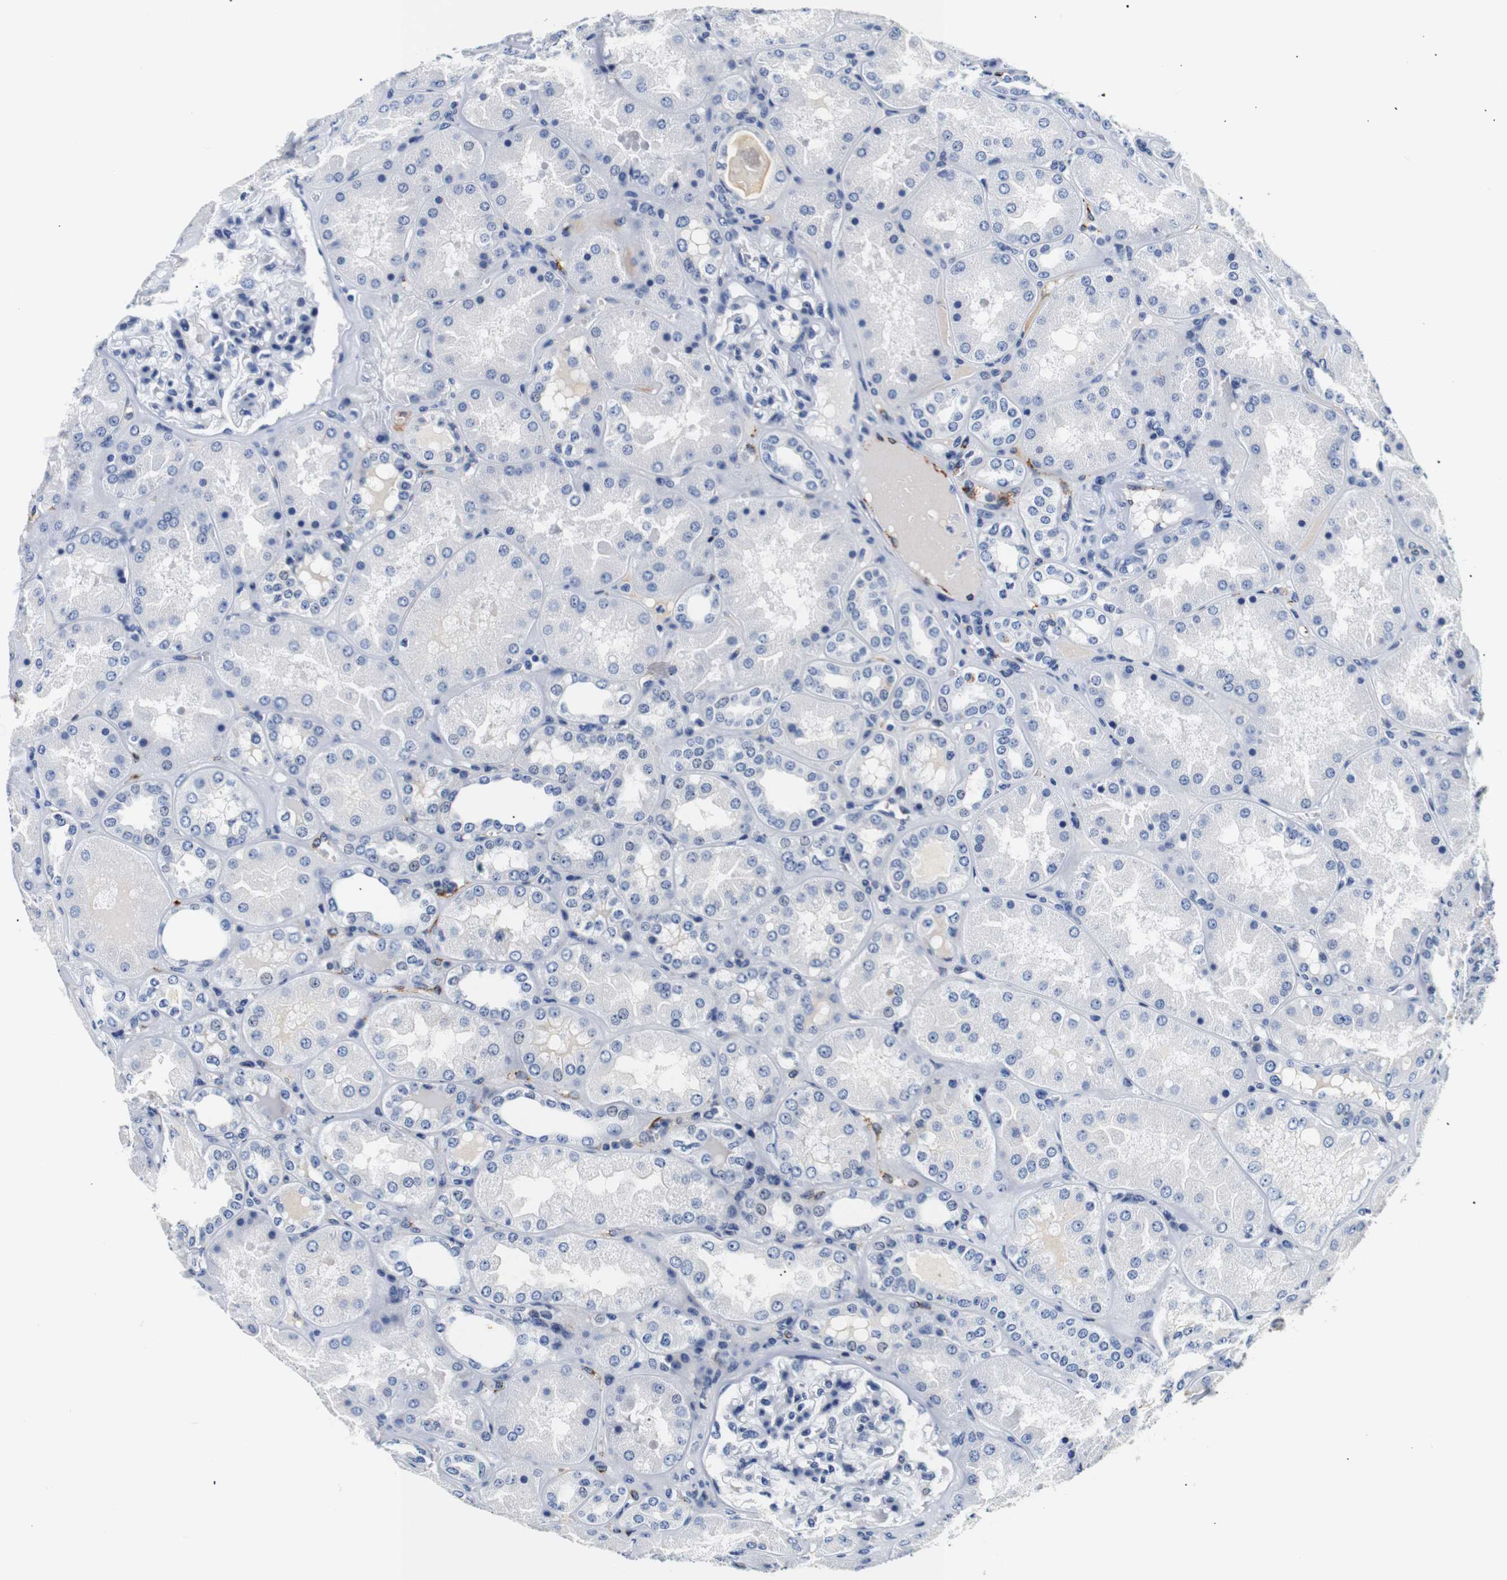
{"staining": {"intensity": "negative", "quantity": "none", "location": "none"}, "tissue": "kidney", "cell_type": "Cells in glomeruli", "image_type": "normal", "snomed": [{"axis": "morphology", "description": "Normal tissue, NOS"}, {"axis": "topography", "description": "Kidney"}], "caption": "A histopathology image of human kidney is negative for staining in cells in glomeruli. (DAB (3,3'-diaminobenzidine) immunohistochemistry with hematoxylin counter stain).", "gene": "MUC4", "patient": {"sex": "female", "age": 56}}